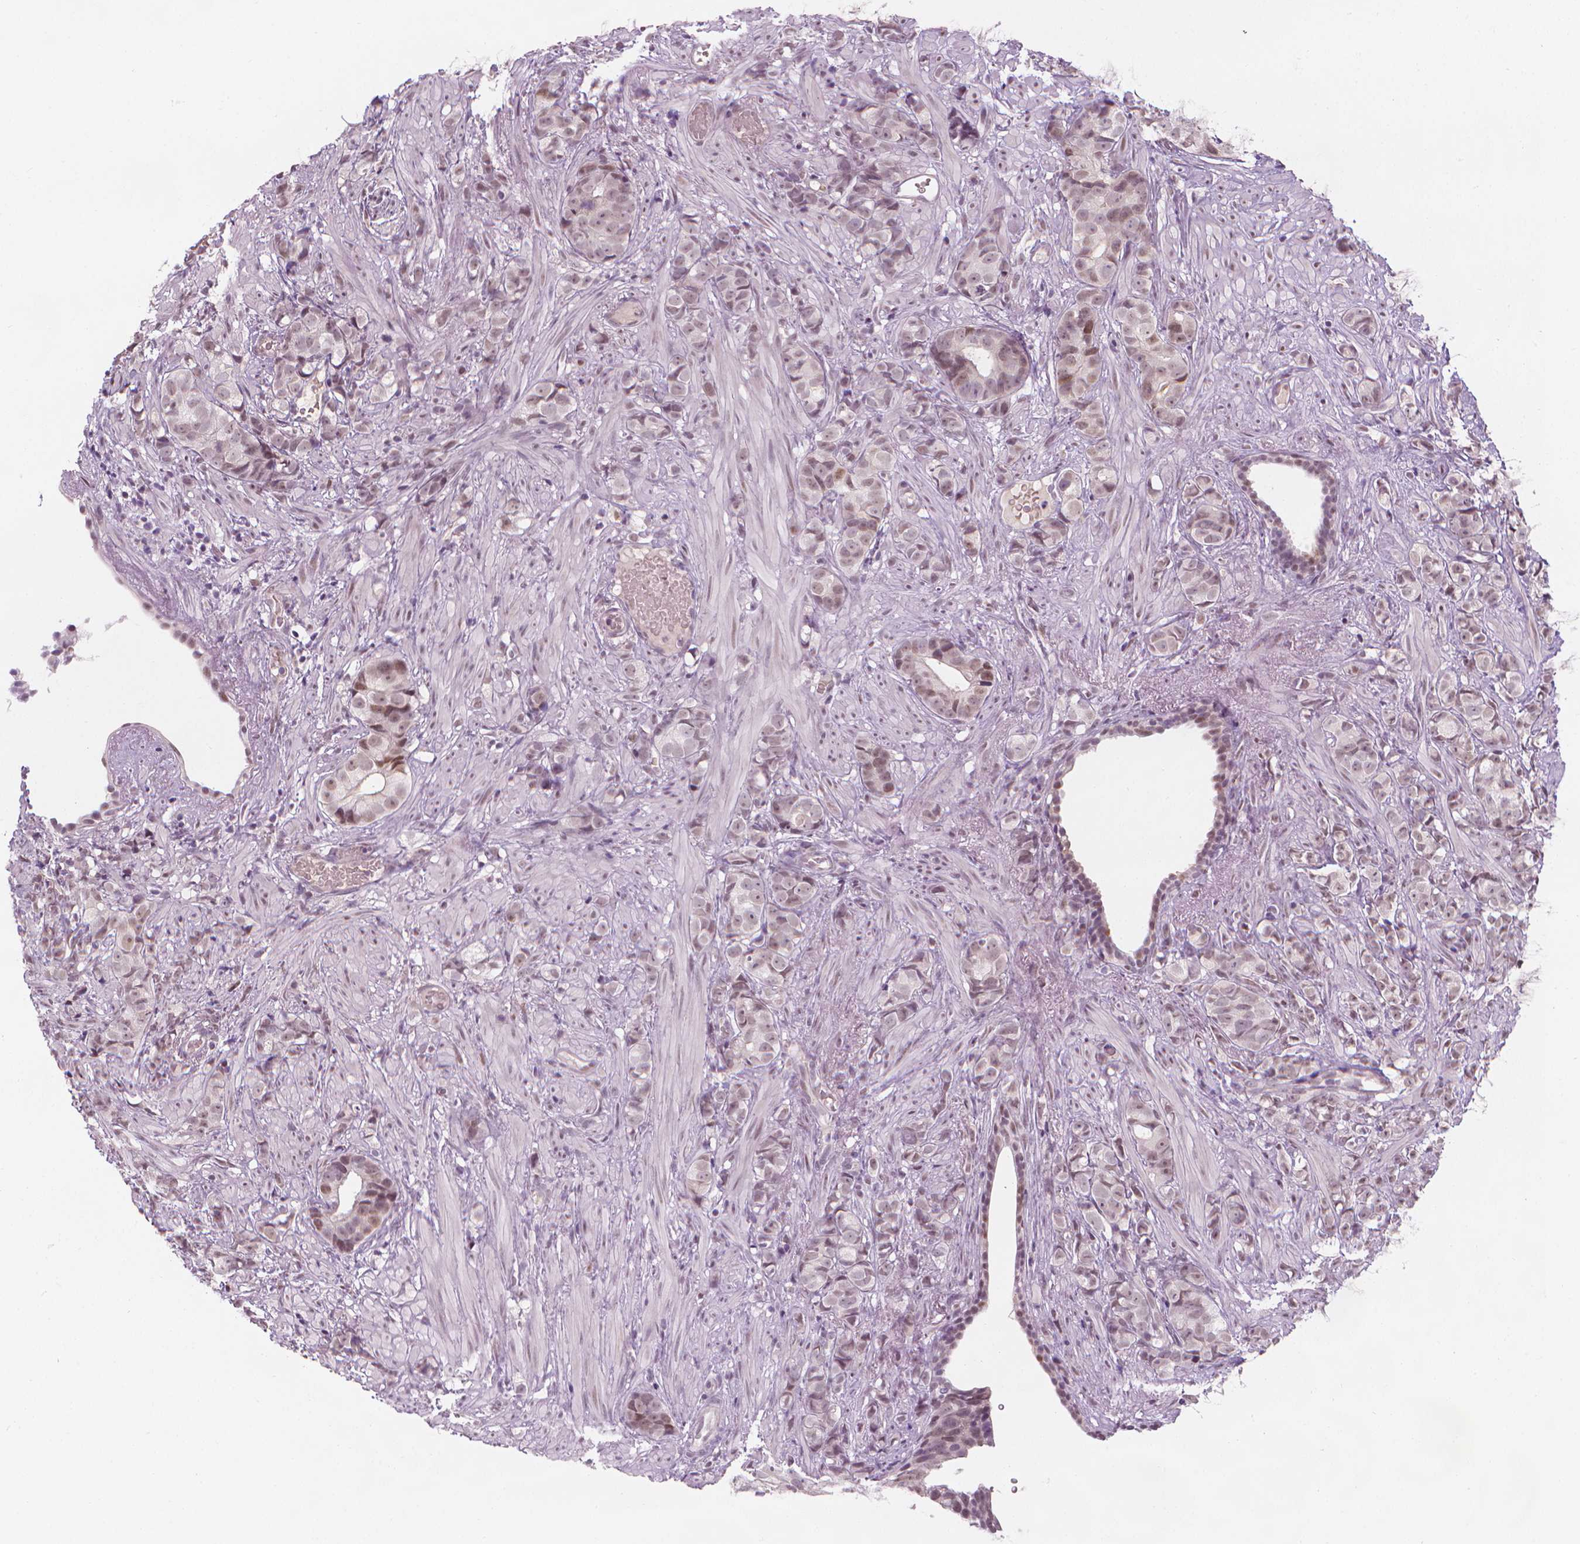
{"staining": {"intensity": "weak", "quantity": "25%-75%", "location": "nuclear"}, "tissue": "prostate cancer", "cell_type": "Tumor cells", "image_type": "cancer", "snomed": [{"axis": "morphology", "description": "Adenocarcinoma, High grade"}, {"axis": "topography", "description": "Prostate"}], "caption": "Tumor cells show low levels of weak nuclear expression in about 25%-75% of cells in human prostate high-grade adenocarcinoma.", "gene": "CDKN1C", "patient": {"sex": "male", "age": 81}}